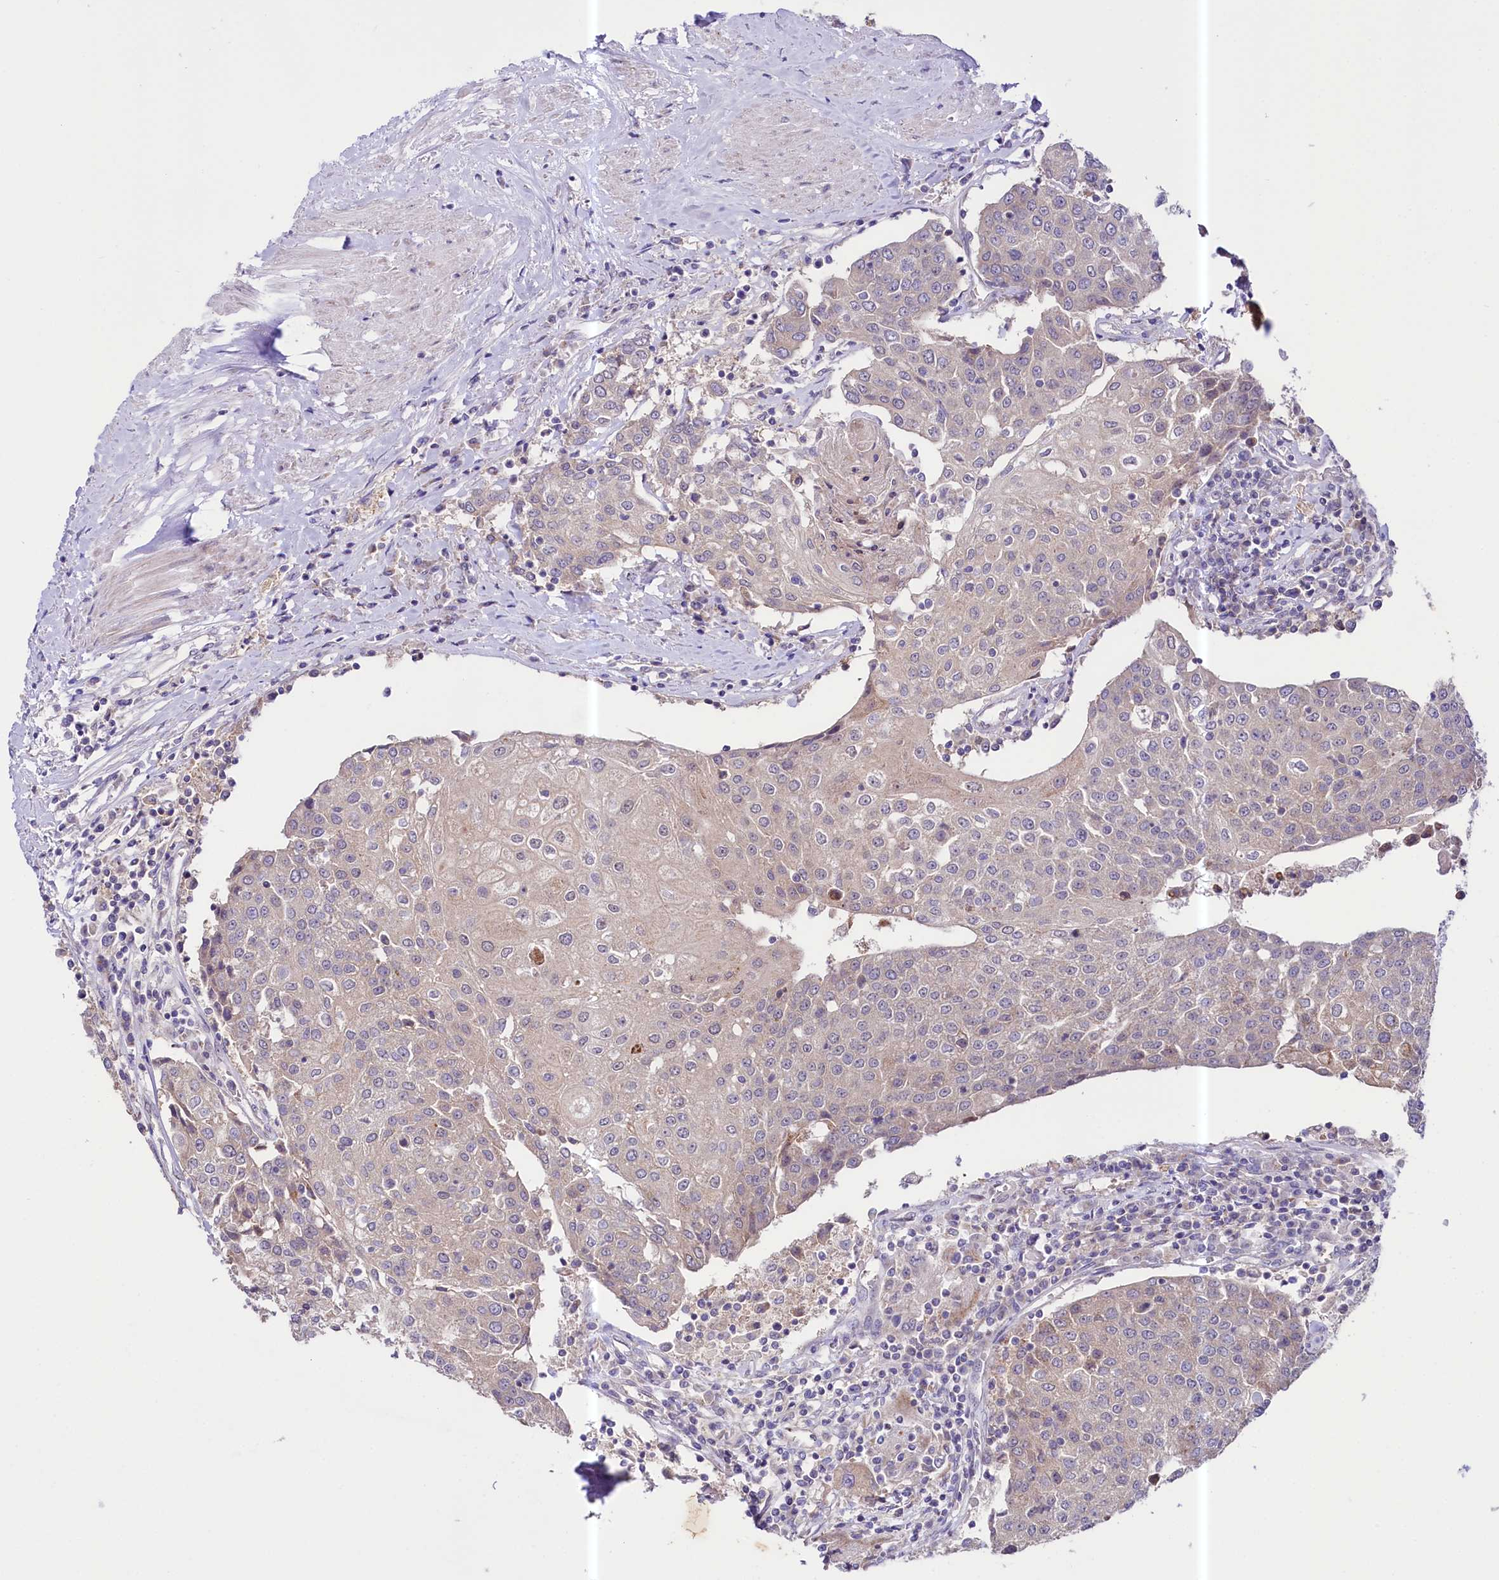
{"staining": {"intensity": "weak", "quantity": "25%-75%", "location": "cytoplasmic/membranous"}, "tissue": "urothelial cancer", "cell_type": "Tumor cells", "image_type": "cancer", "snomed": [{"axis": "morphology", "description": "Urothelial carcinoma, High grade"}, {"axis": "topography", "description": "Urinary bladder"}], "caption": "Protein staining exhibits weak cytoplasmic/membranous staining in approximately 25%-75% of tumor cells in high-grade urothelial carcinoma.", "gene": "CEP295", "patient": {"sex": "female", "age": 85}}